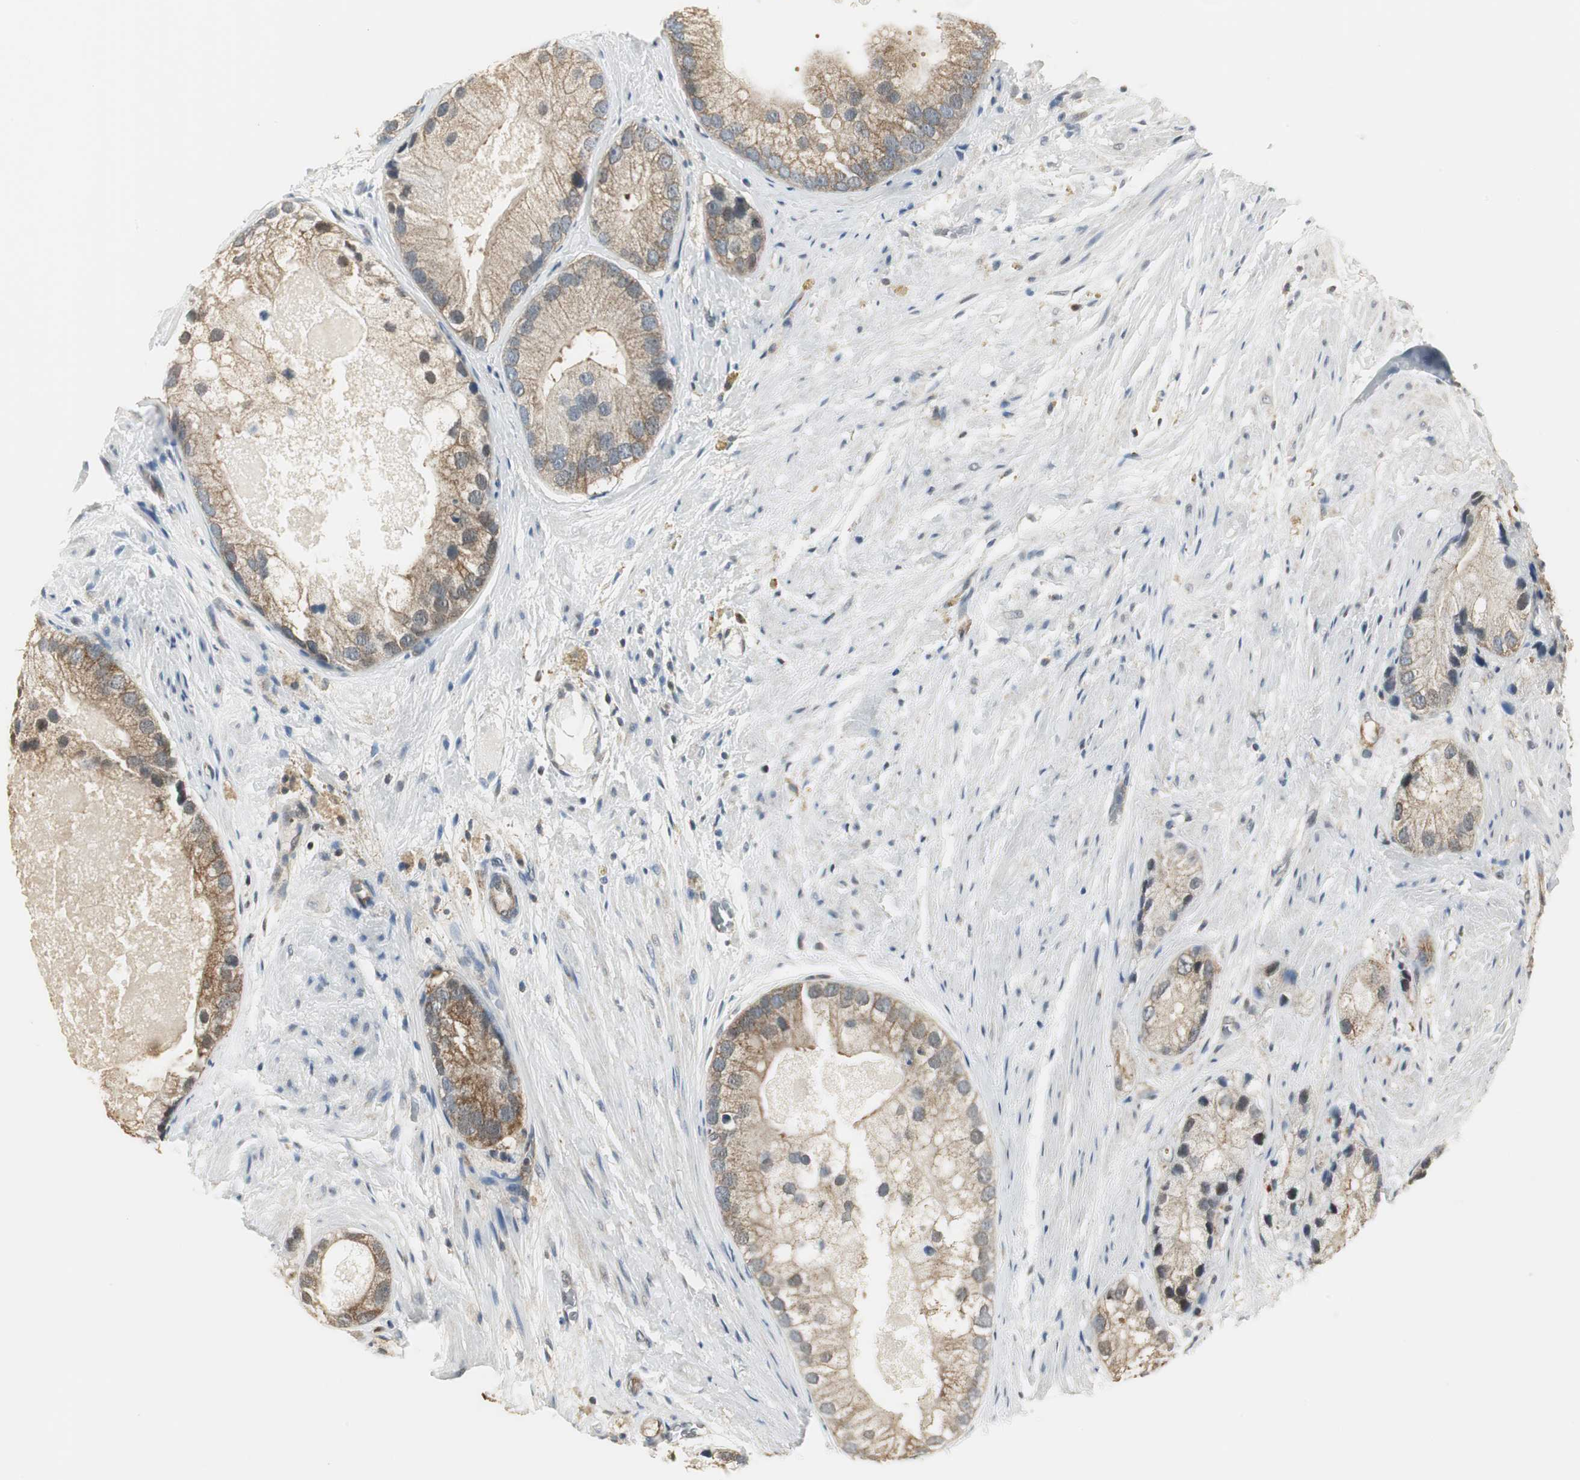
{"staining": {"intensity": "weak", "quantity": ">75%", "location": "cytoplasmic/membranous,nuclear"}, "tissue": "prostate cancer", "cell_type": "Tumor cells", "image_type": "cancer", "snomed": [{"axis": "morphology", "description": "Adenocarcinoma, Low grade"}, {"axis": "topography", "description": "Prostate"}], "caption": "Immunohistochemistry of prostate cancer demonstrates low levels of weak cytoplasmic/membranous and nuclear expression in about >75% of tumor cells.", "gene": "CCT5", "patient": {"sex": "male", "age": 69}}